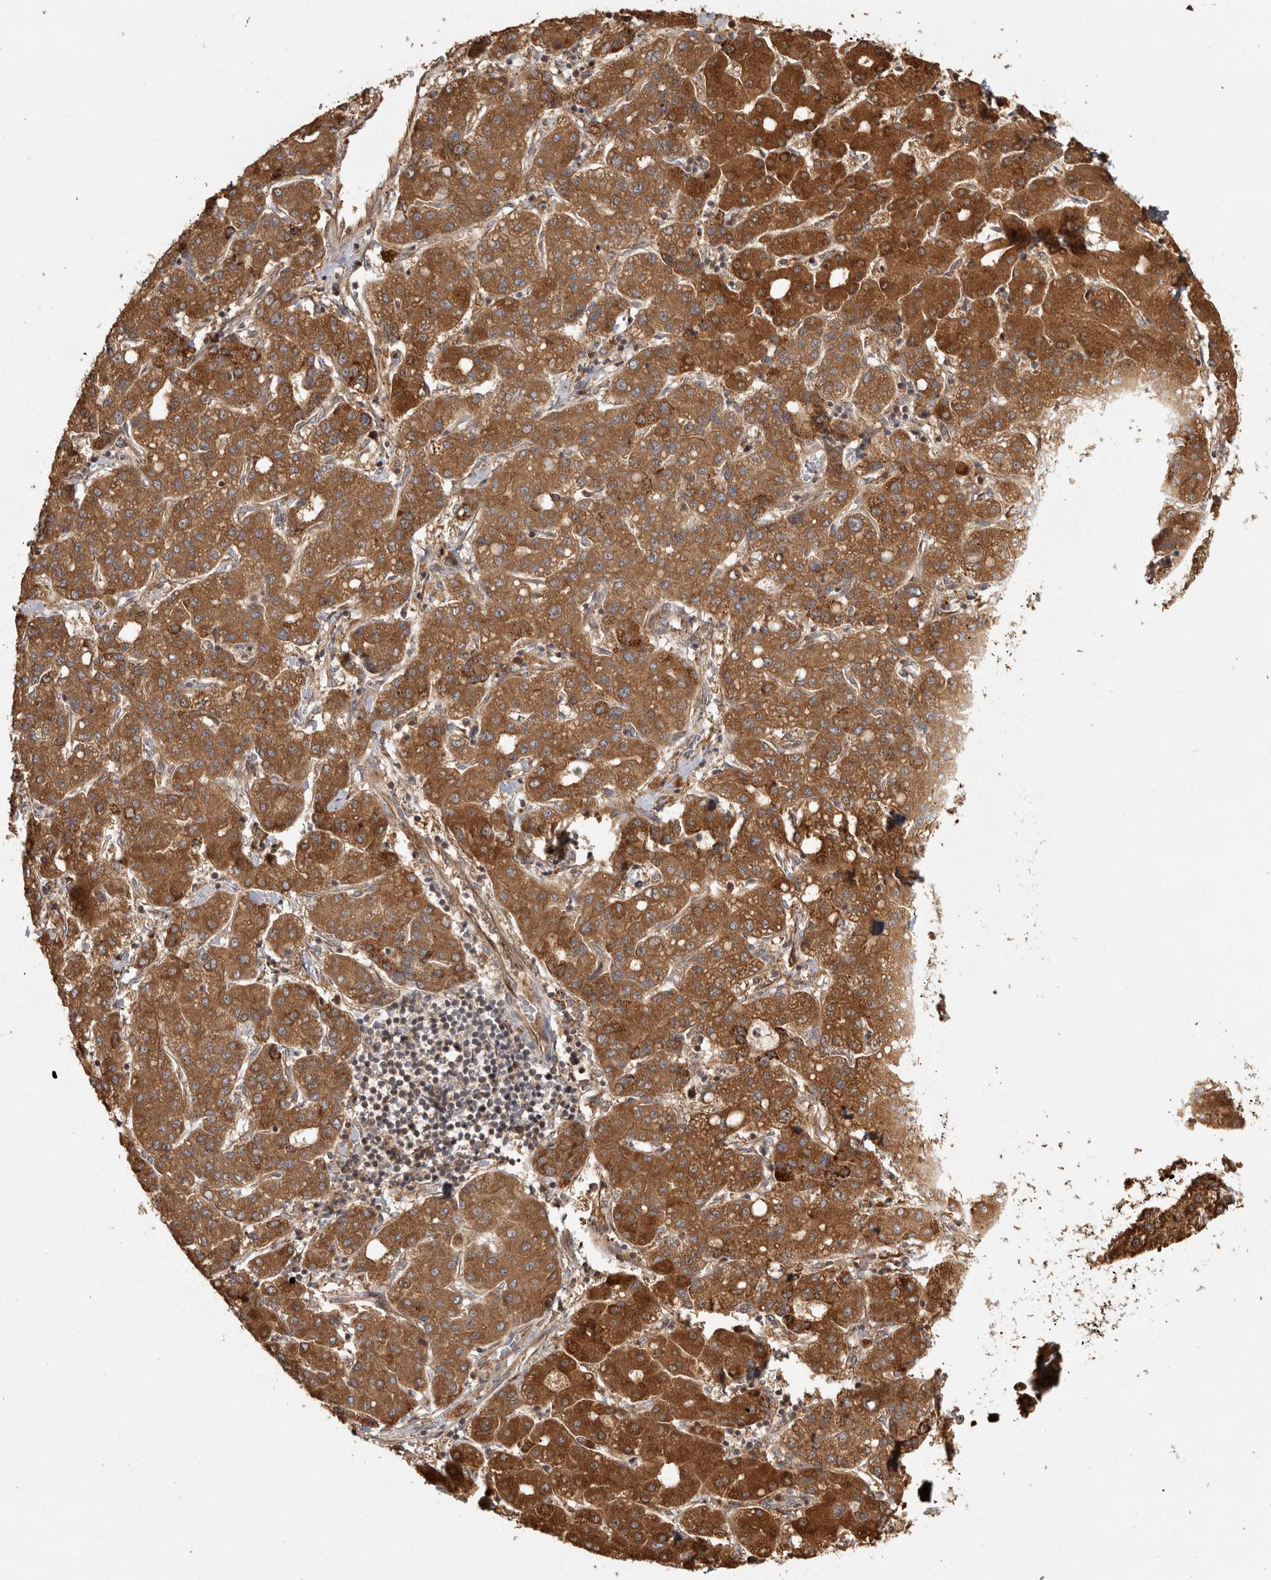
{"staining": {"intensity": "strong", "quantity": ">75%", "location": "cytoplasmic/membranous"}, "tissue": "liver cancer", "cell_type": "Tumor cells", "image_type": "cancer", "snomed": [{"axis": "morphology", "description": "Carcinoma, Hepatocellular, NOS"}, {"axis": "topography", "description": "Liver"}], "caption": "Human liver cancer (hepatocellular carcinoma) stained for a protein (brown) reveals strong cytoplasmic/membranous positive expression in about >75% of tumor cells.", "gene": "CAMSAP2", "patient": {"sex": "male", "age": 65}}